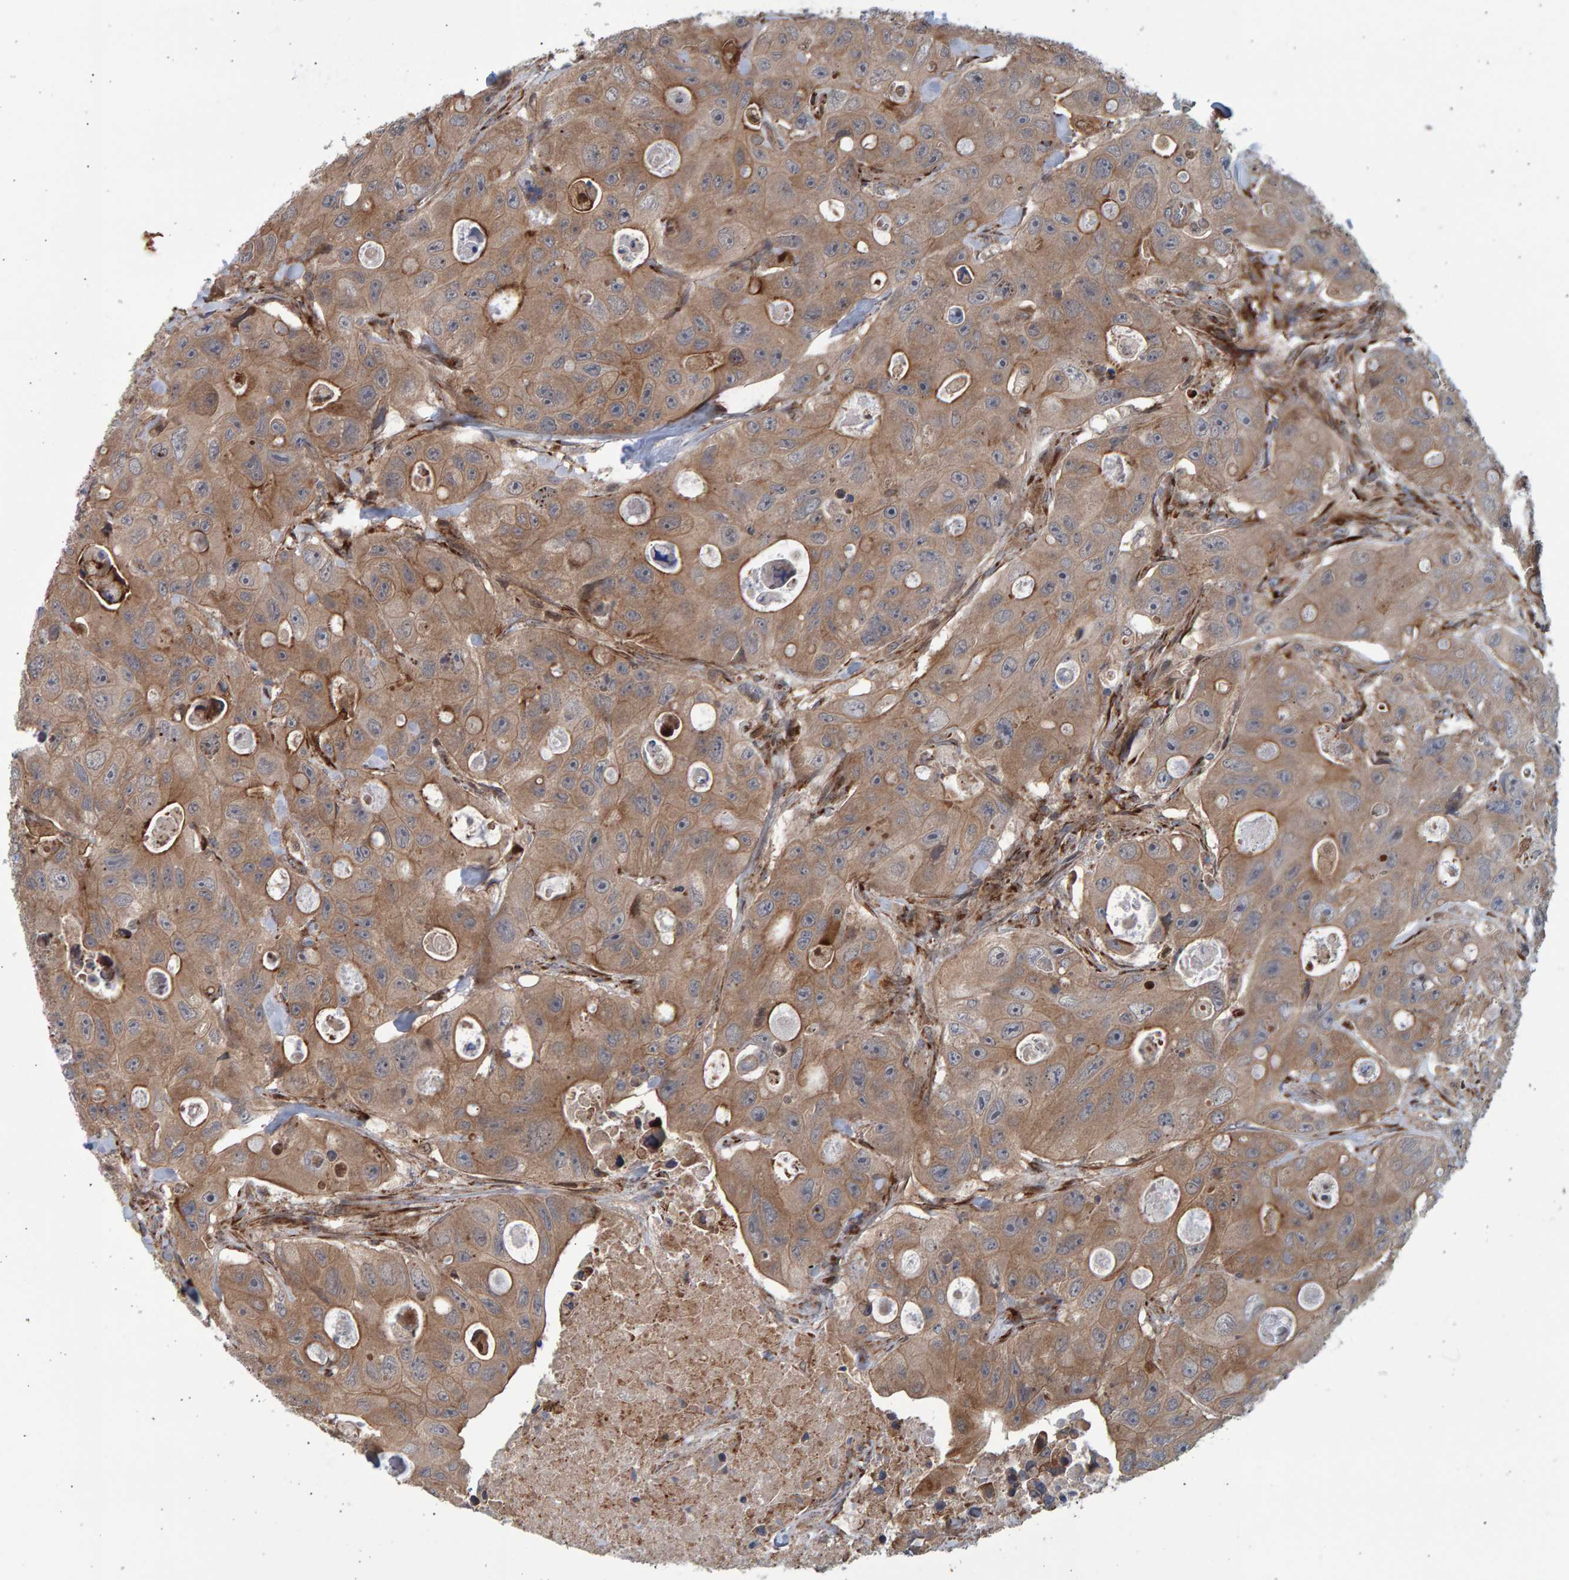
{"staining": {"intensity": "weak", "quantity": ">75%", "location": "cytoplasmic/membranous"}, "tissue": "colorectal cancer", "cell_type": "Tumor cells", "image_type": "cancer", "snomed": [{"axis": "morphology", "description": "Adenocarcinoma, NOS"}, {"axis": "topography", "description": "Colon"}], "caption": "Protein analysis of colorectal adenocarcinoma tissue shows weak cytoplasmic/membranous expression in about >75% of tumor cells.", "gene": "LRBA", "patient": {"sex": "female", "age": 46}}